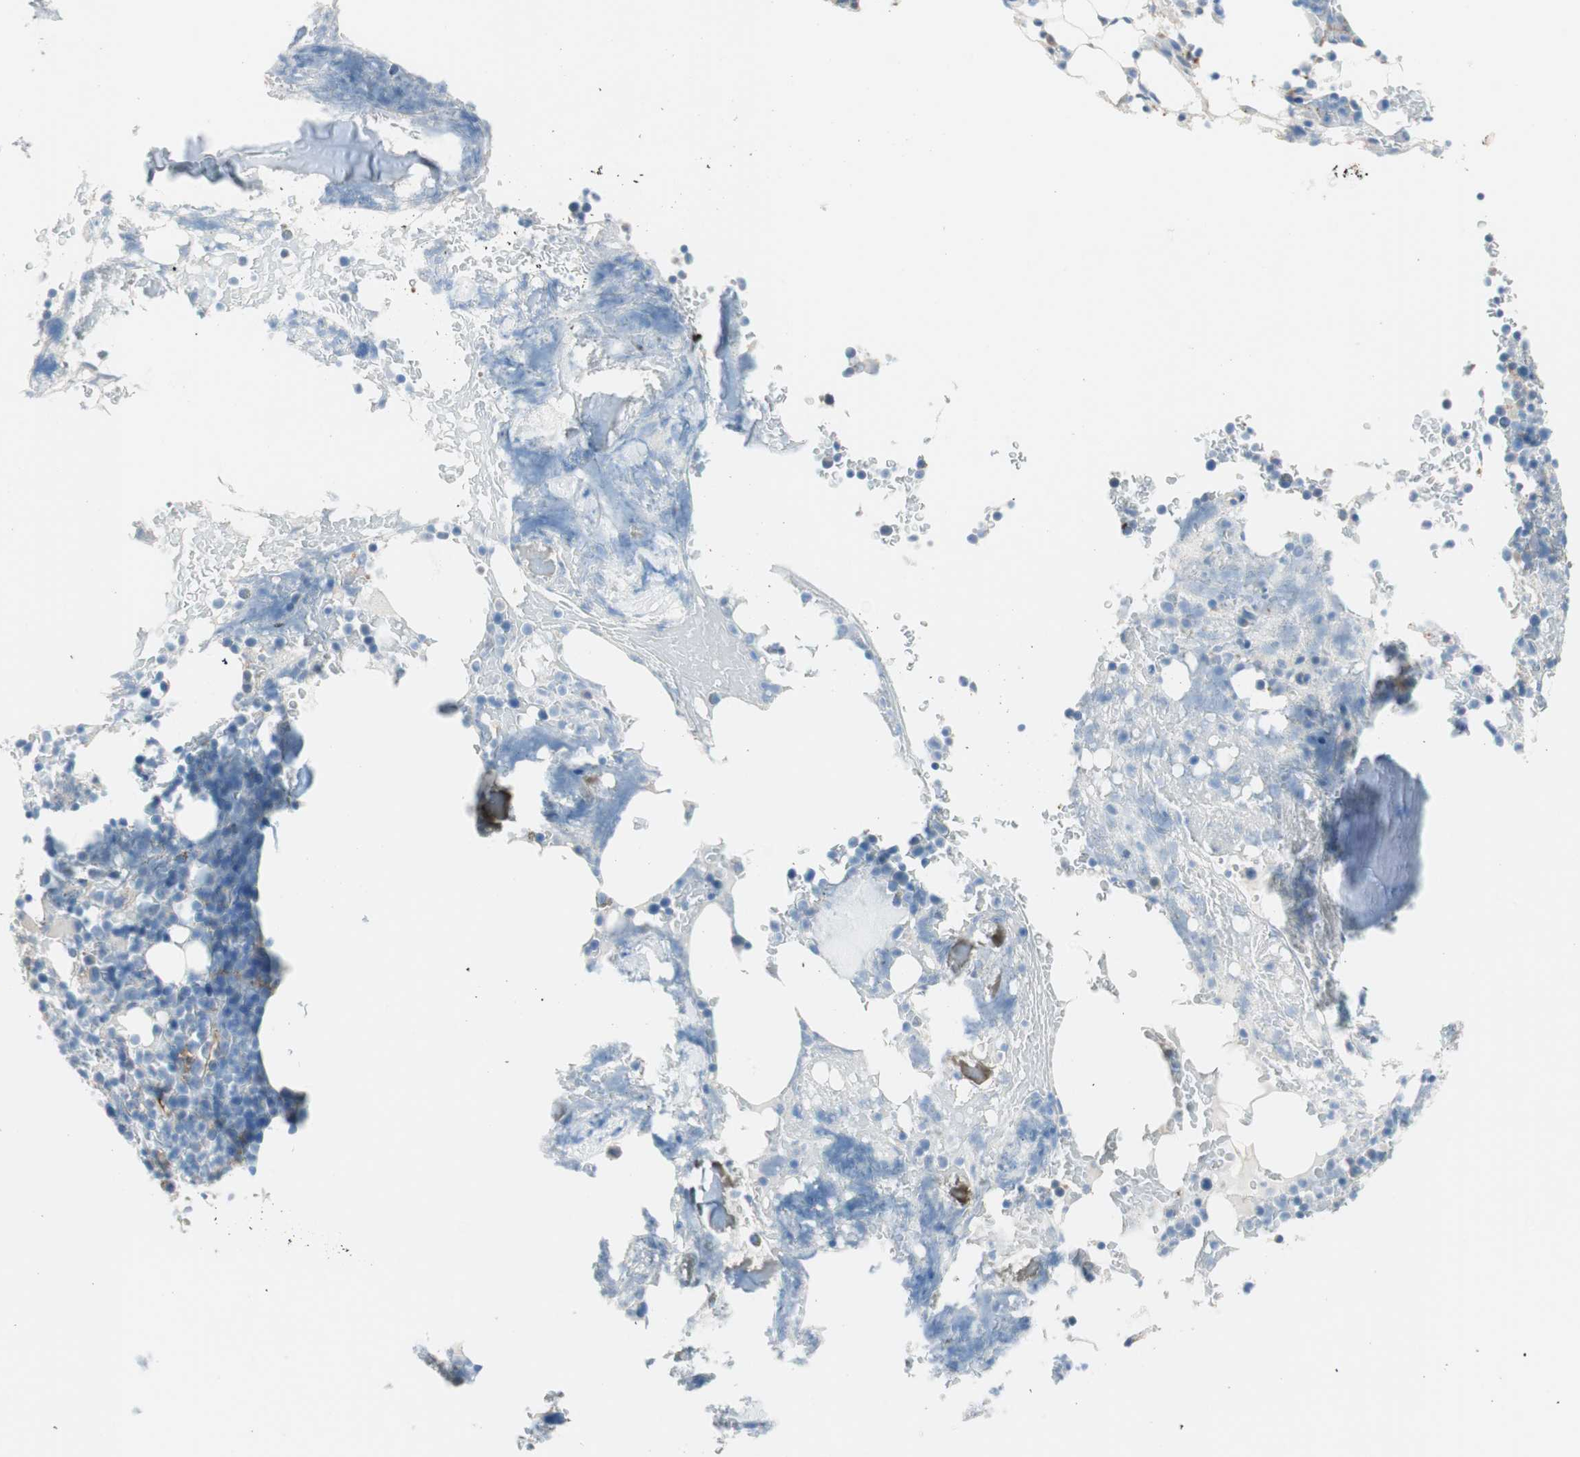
{"staining": {"intensity": "moderate", "quantity": "<25%", "location": "cytoplasmic/membranous"}, "tissue": "bone marrow", "cell_type": "Hematopoietic cells", "image_type": "normal", "snomed": [{"axis": "morphology", "description": "Normal tissue, NOS"}, {"axis": "topography", "description": "Bone marrow"}], "caption": "Unremarkable bone marrow was stained to show a protein in brown. There is low levels of moderate cytoplasmic/membranous expression in about <25% of hematopoietic cells. Using DAB (brown) and hematoxylin (blue) stains, captured at high magnification using brightfield microscopy.", "gene": "GLUL", "patient": {"sex": "female", "age": 66}}